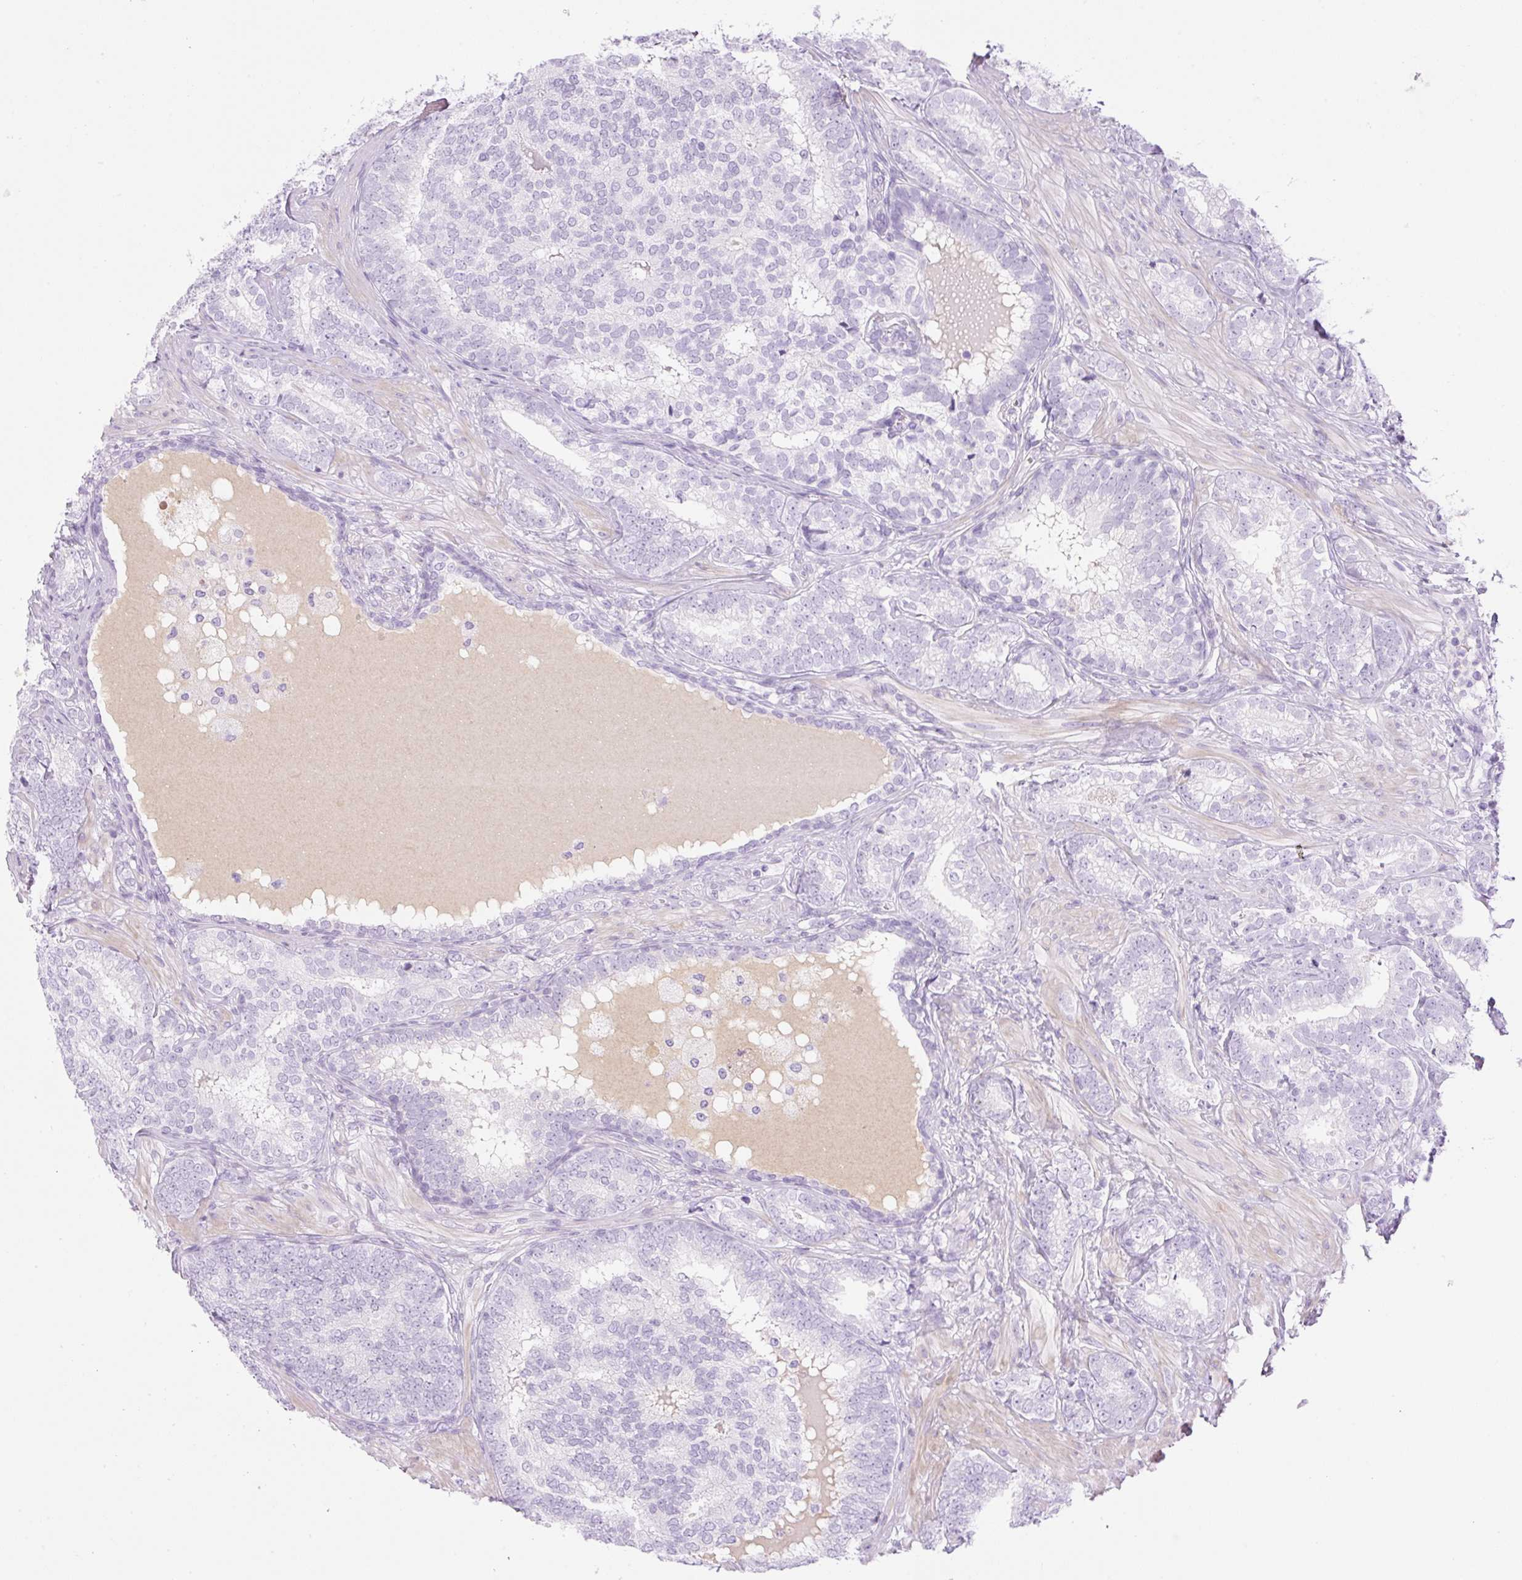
{"staining": {"intensity": "negative", "quantity": "none", "location": "none"}, "tissue": "prostate cancer", "cell_type": "Tumor cells", "image_type": "cancer", "snomed": [{"axis": "morphology", "description": "Adenocarcinoma, High grade"}, {"axis": "topography", "description": "Prostate"}], "caption": "Human prostate adenocarcinoma (high-grade) stained for a protein using IHC reveals no expression in tumor cells.", "gene": "PALM3", "patient": {"sex": "male", "age": 72}}